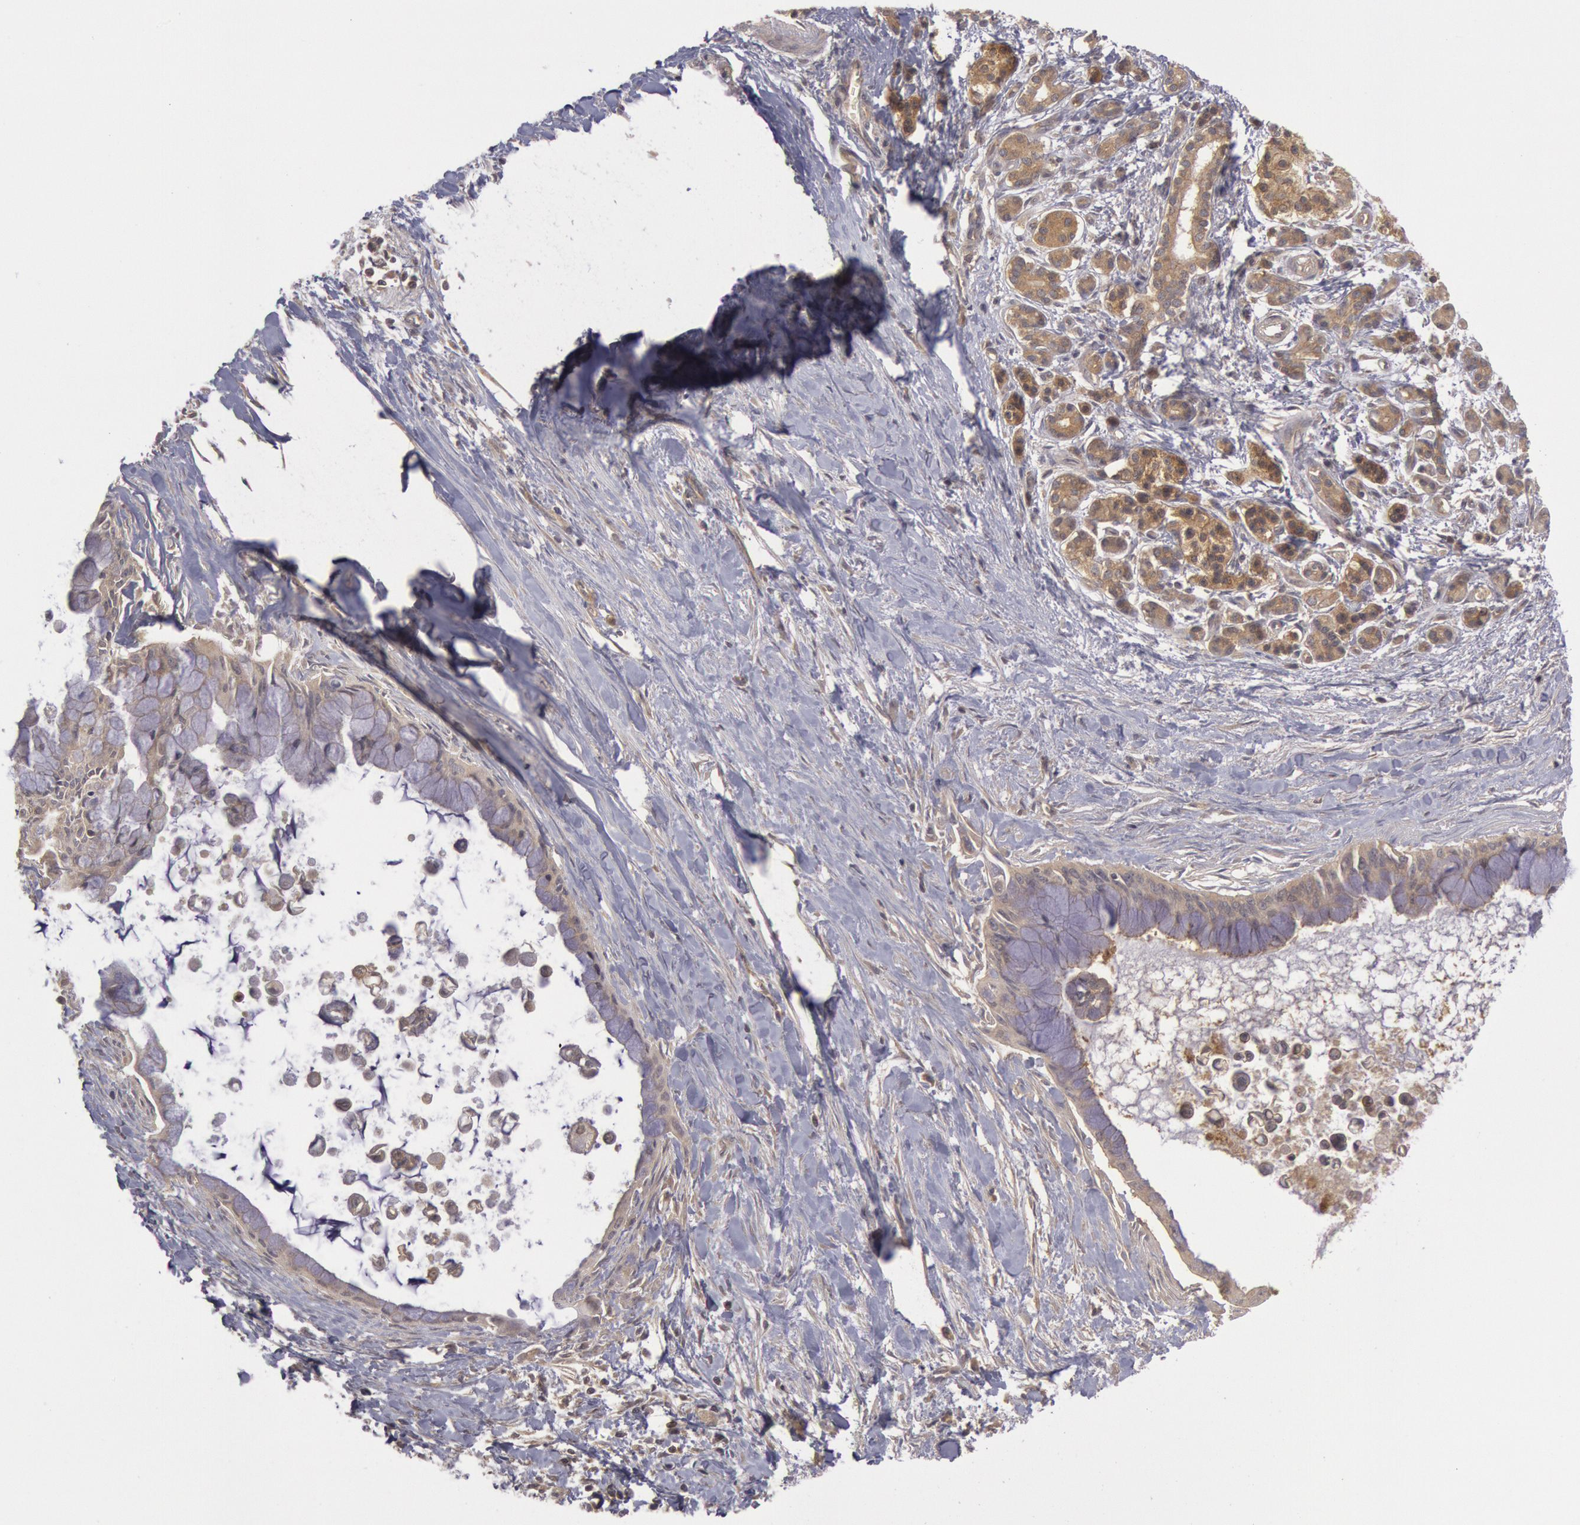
{"staining": {"intensity": "weak", "quantity": ">75%", "location": "cytoplasmic/membranous"}, "tissue": "pancreatic cancer", "cell_type": "Tumor cells", "image_type": "cancer", "snomed": [{"axis": "morphology", "description": "Adenocarcinoma, NOS"}, {"axis": "topography", "description": "Pancreas"}], "caption": "Adenocarcinoma (pancreatic) tissue reveals weak cytoplasmic/membranous positivity in about >75% of tumor cells", "gene": "BRAF", "patient": {"sex": "male", "age": 59}}